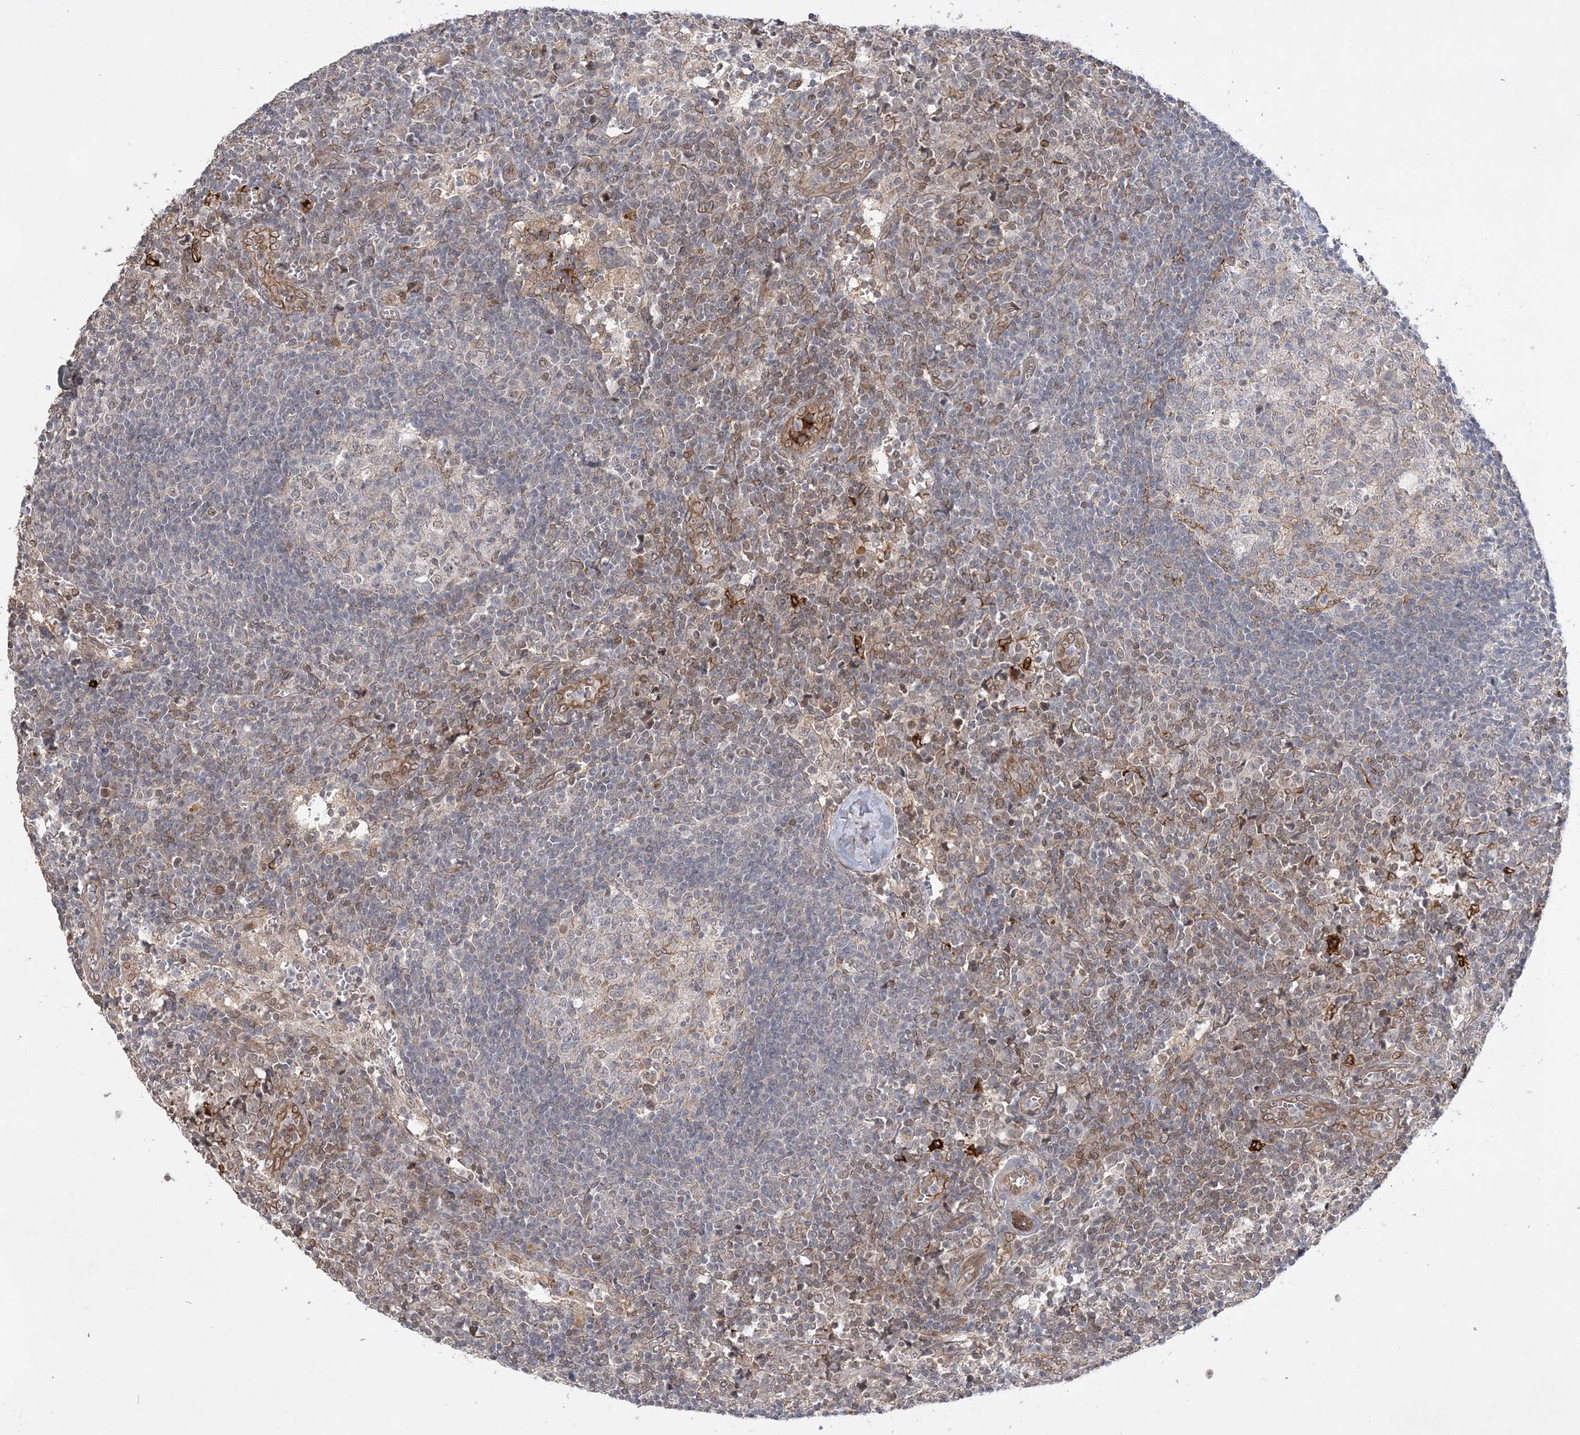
{"staining": {"intensity": "weak", "quantity": "<25%", "location": "nuclear"}, "tissue": "lymph node", "cell_type": "Germinal center cells", "image_type": "normal", "snomed": [{"axis": "morphology", "description": "Normal tissue, NOS"}, {"axis": "morphology", "description": "Squamous cell carcinoma, metastatic, NOS"}, {"axis": "topography", "description": "Lymph node"}], "caption": "The IHC photomicrograph has no significant expression in germinal center cells of lymph node. The staining is performed using DAB (3,3'-diaminobenzidine) brown chromogen with nuclei counter-stained in using hematoxylin.", "gene": "TMEM132B", "patient": {"sex": "male", "age": 73}}